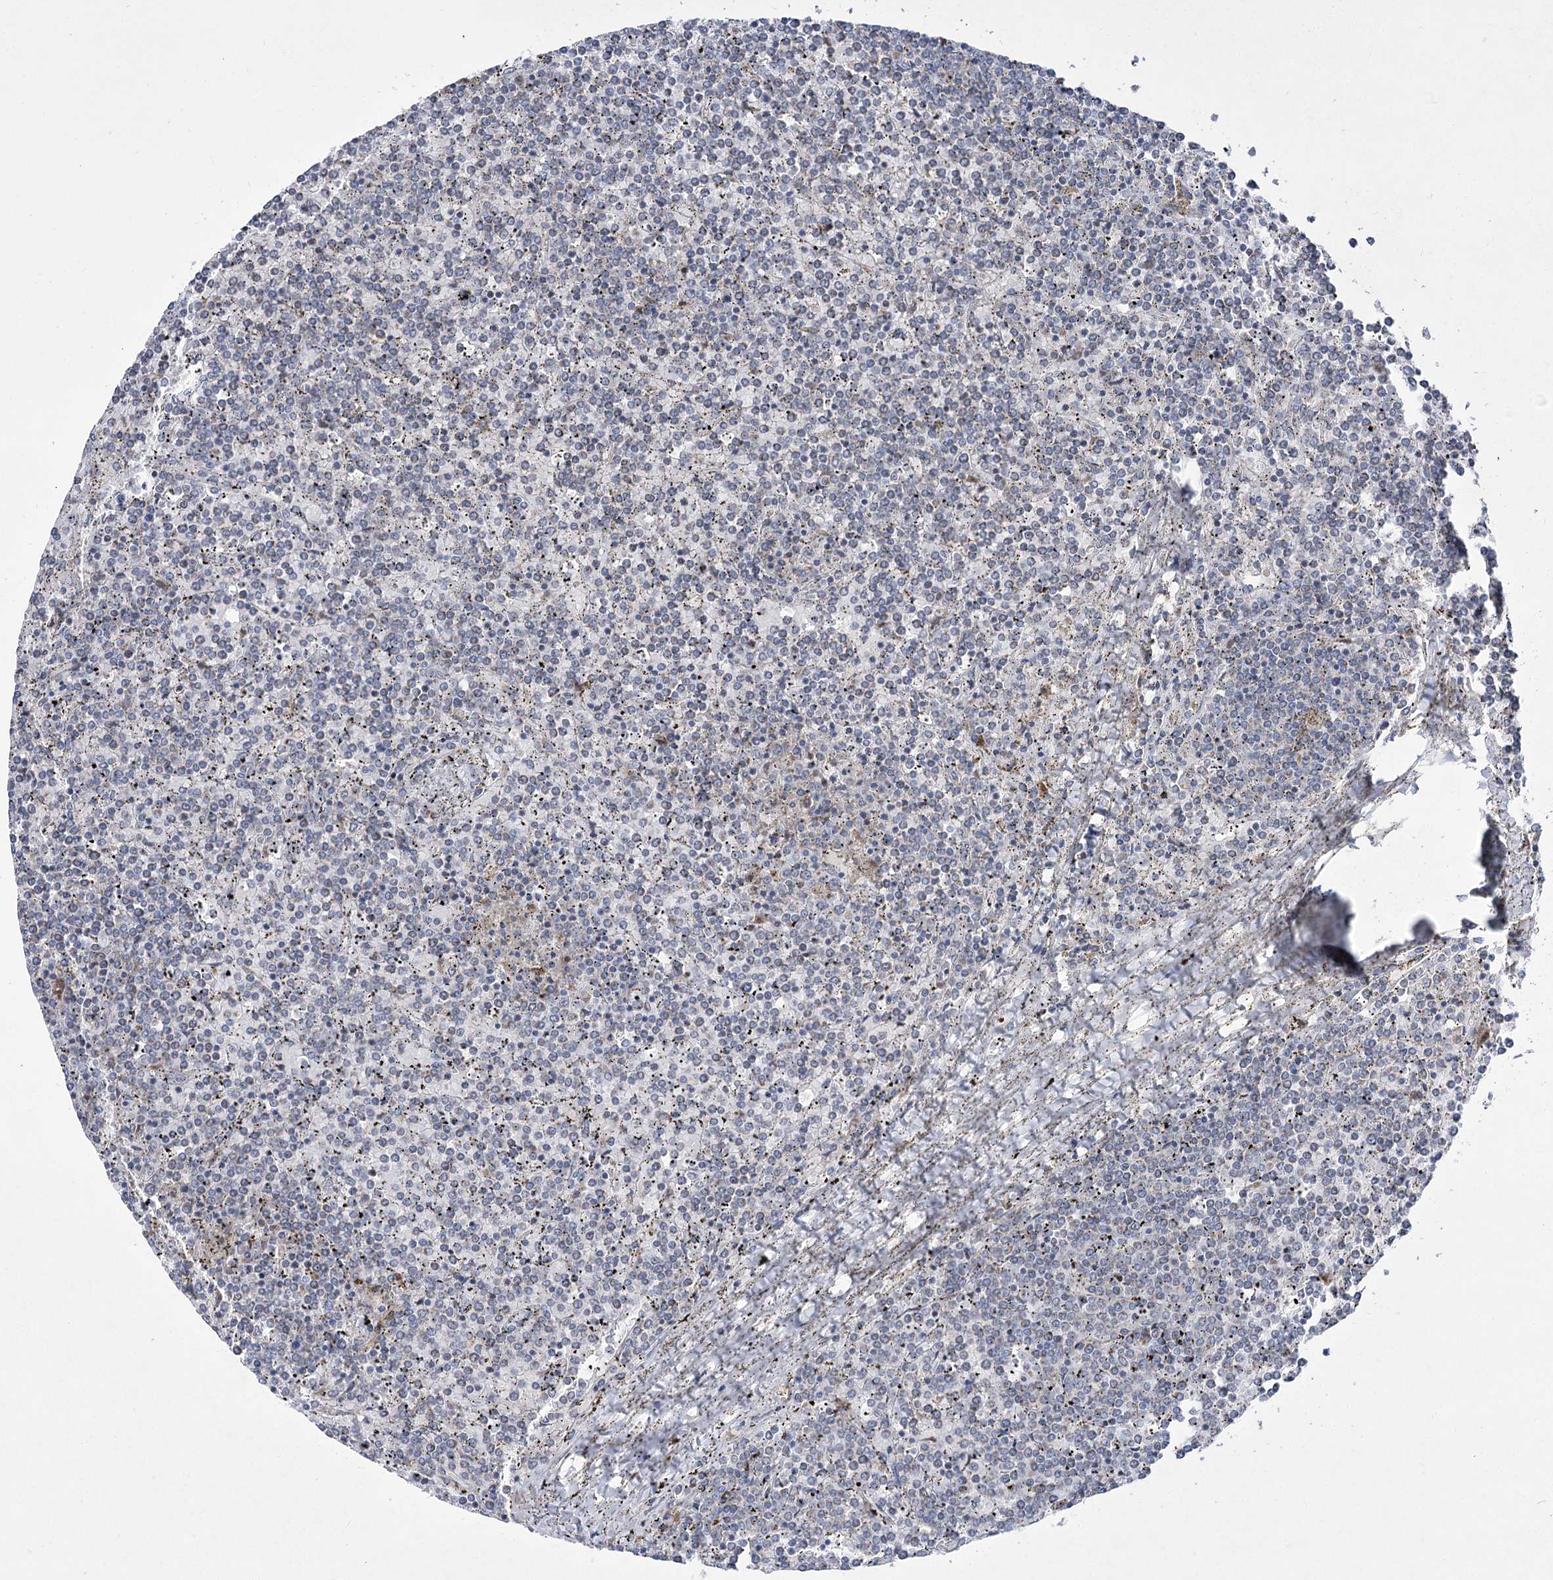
{"staining": {"intensity": "negative", "quantity": "none", "location": "none"}, "tissue": "lymphoma", "cell_type": "Tumor cells", "image_type": "cancer", "snomed": [{"axis": "morphology", "description": "Malignant lymphoma, non-Hodgkin's type, Low grade"}, {"axis": "topography", "description": "Spleen"}], "caption": "A micrograph of malignant lymphoma, non-Hodgkin's type (low-grade) stained for a protein displays no brown staining in tumor cells.", "gene": "PDHB", "patient": {"sex": "female", "age": 19}}